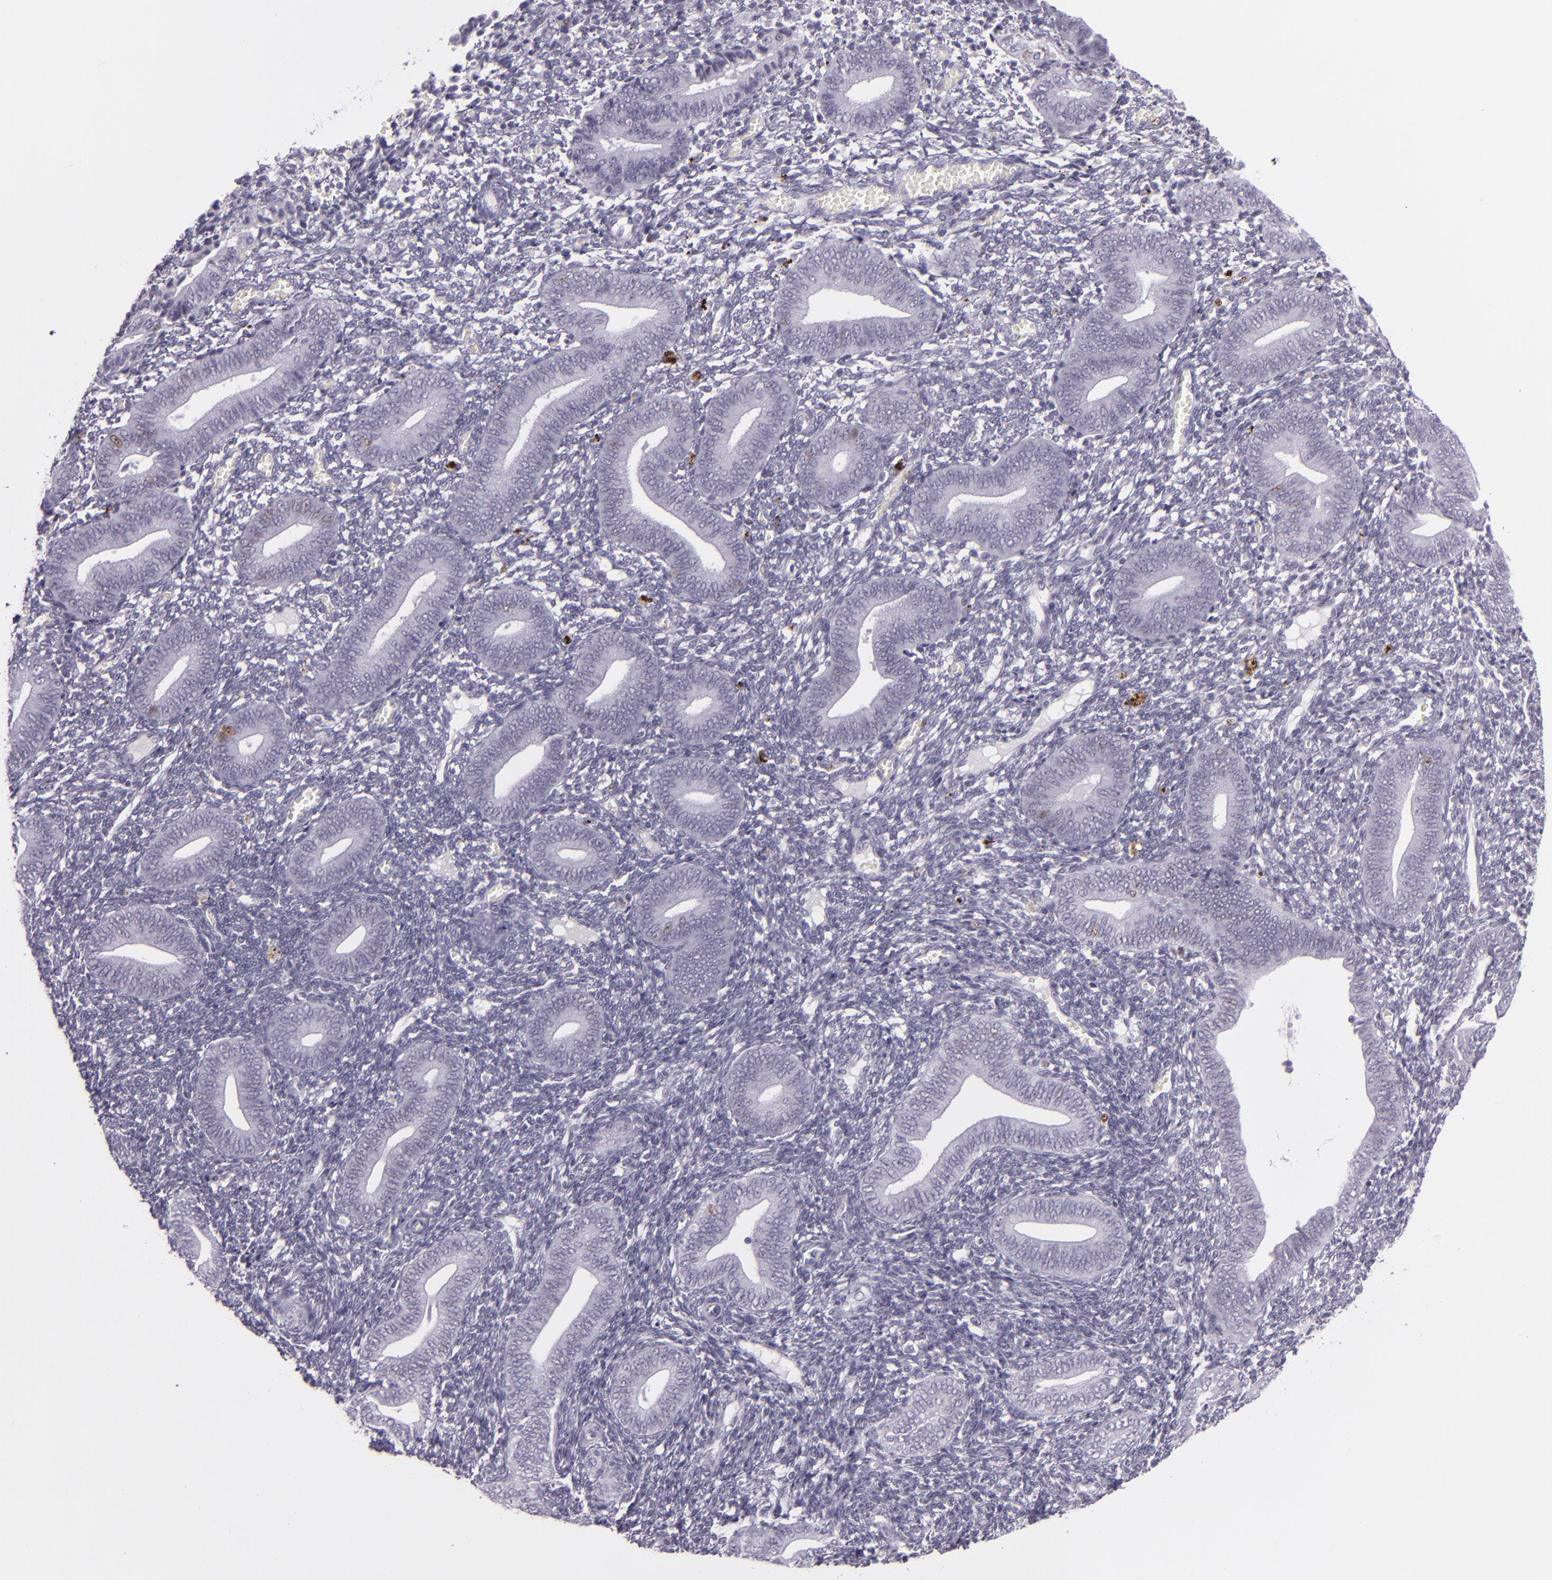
{"staining": {"intensity": "weak", "quantity": "<25%", "location": "nuclear"}, "tissue": "endometrium", "cell_type": "Cells in endometrial stroma", "image_type": "normal", "snomed": [{"axis": "morphology", "description": "Normal tissue, NOS"}, {"axis": "topography", "description": "Uterus"}, {"axis": "topography", "description": "Endometrium"}], "caption": "Immunohistochemistry (IHC) photomicrograph of normal endometrium: endometrium stained with DAB reveals no significant protein staining in cells in endometrial stroma.", "gene": "MCM3", "patient": {"sex": "female", "age": 33}}